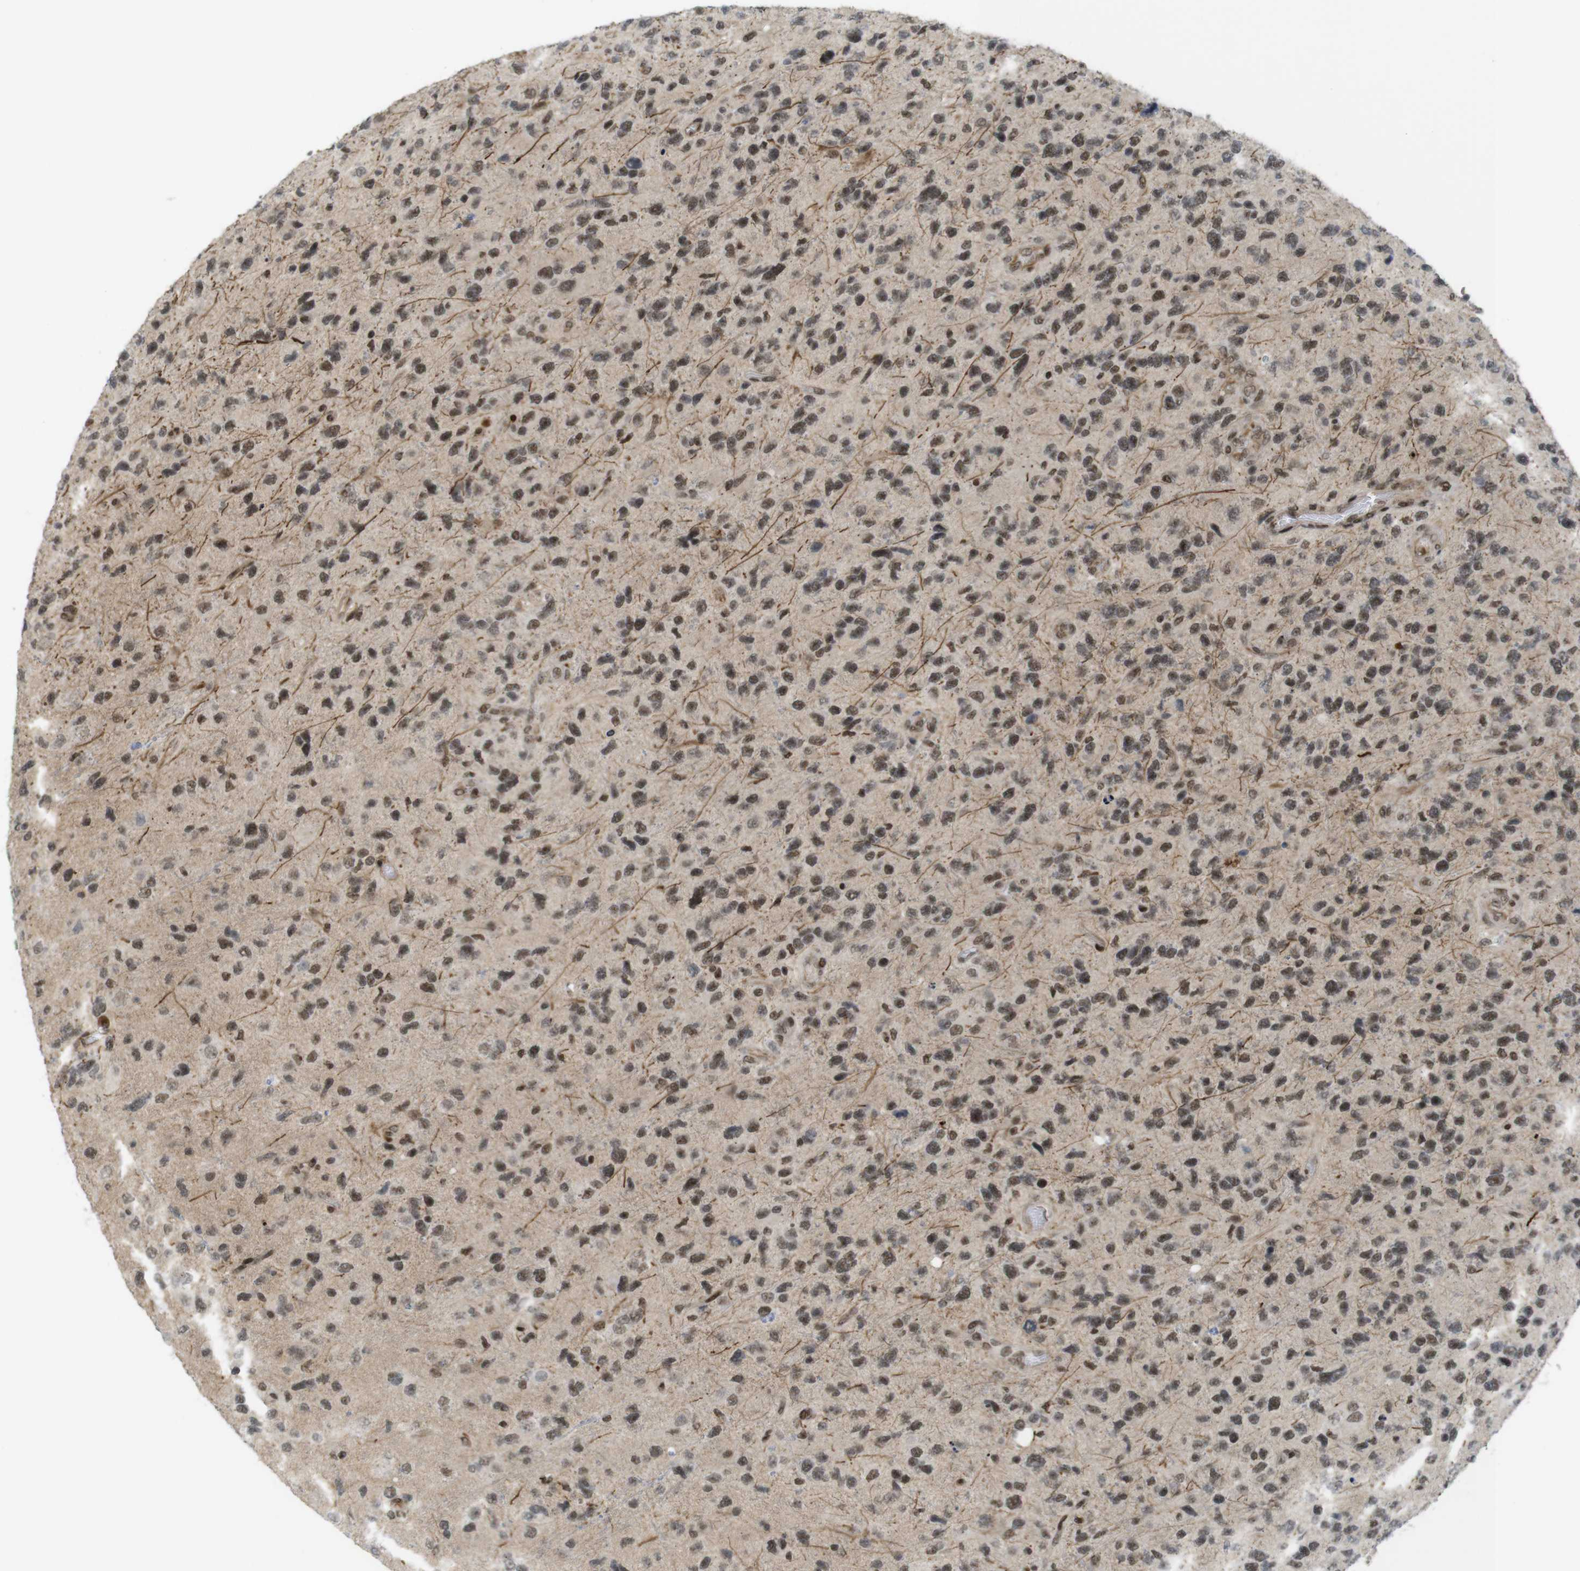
{"staining": {"intensity": "moderate", "quantity": ">75%", "location": "nuclear"}, "tissue": "glioma", "cell_type": "Tumor cells", "image_type": "cancer", "snomed": [{"axis": "morphology", "description": "Glioma, malignant, High grade"}, {"axis": "topography", "description": "Brain"}], "caption": "A brown stain highlights moderate nuclear expression of a protein in glioma tumor cells.", "gene": "SP2", "patient": {"sex": "female", "age": 58}}